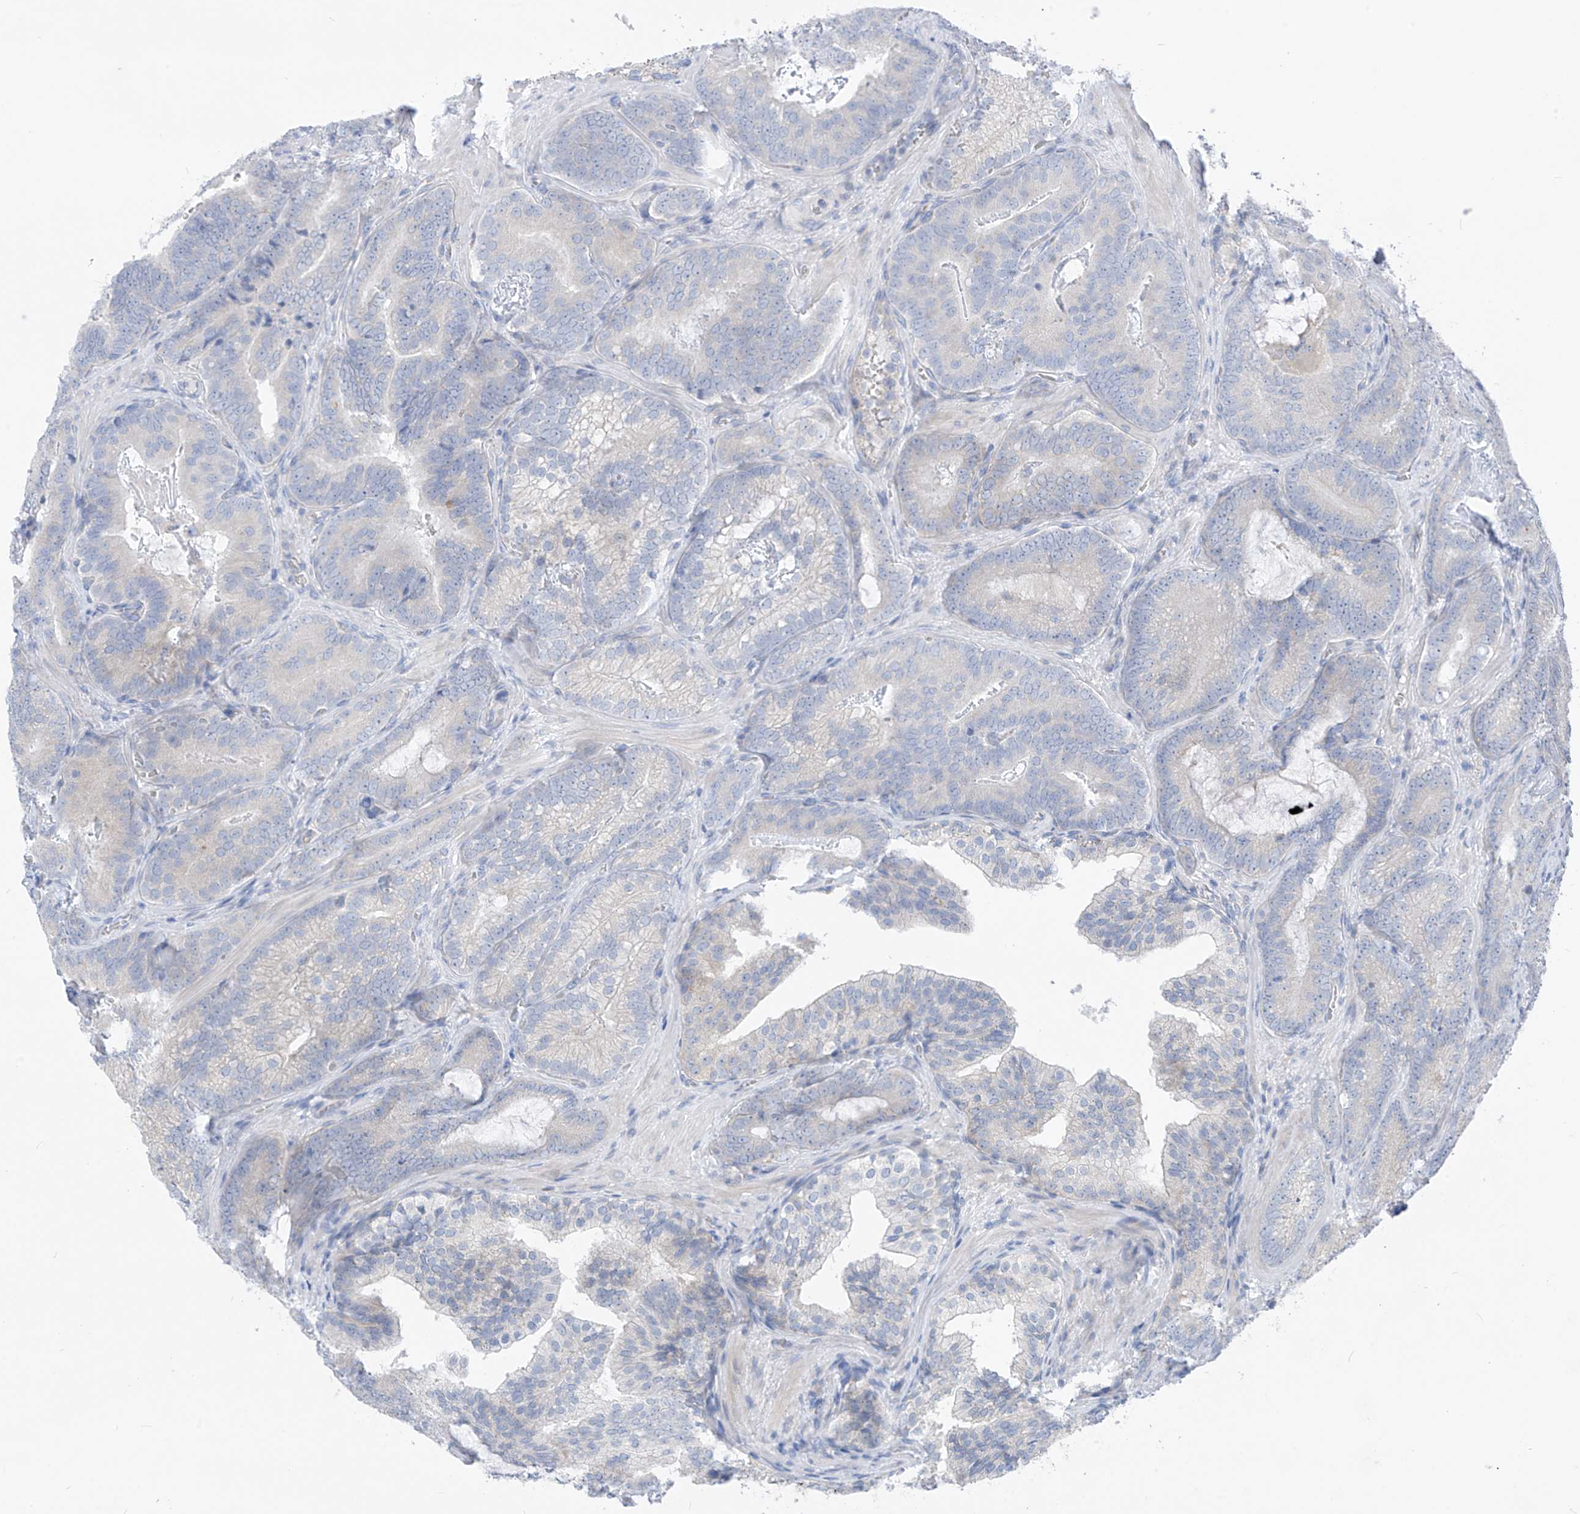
{"staining": {"intensity": "negative", "quantity": "none", "location": "none"}, "tissue": "prostate cancer", "cell_type": "Tumor cells", "image_type": "cancer", "snomed": [{"axis": "morphology", "description": "Adenocarcinoma, High grade"}, {"axis": "topography", "description": "Prostate"}], "caption": "This micrograph is of prostate cancer (adenocarcinoma (high-grade)) stained with immunohistochemistry to label a protein in brown with the nuclei are counter-stained blue. There is no staining in tumor cells.", "gene": "LDAH", "patient": {"sex": "male", "age": 66}}